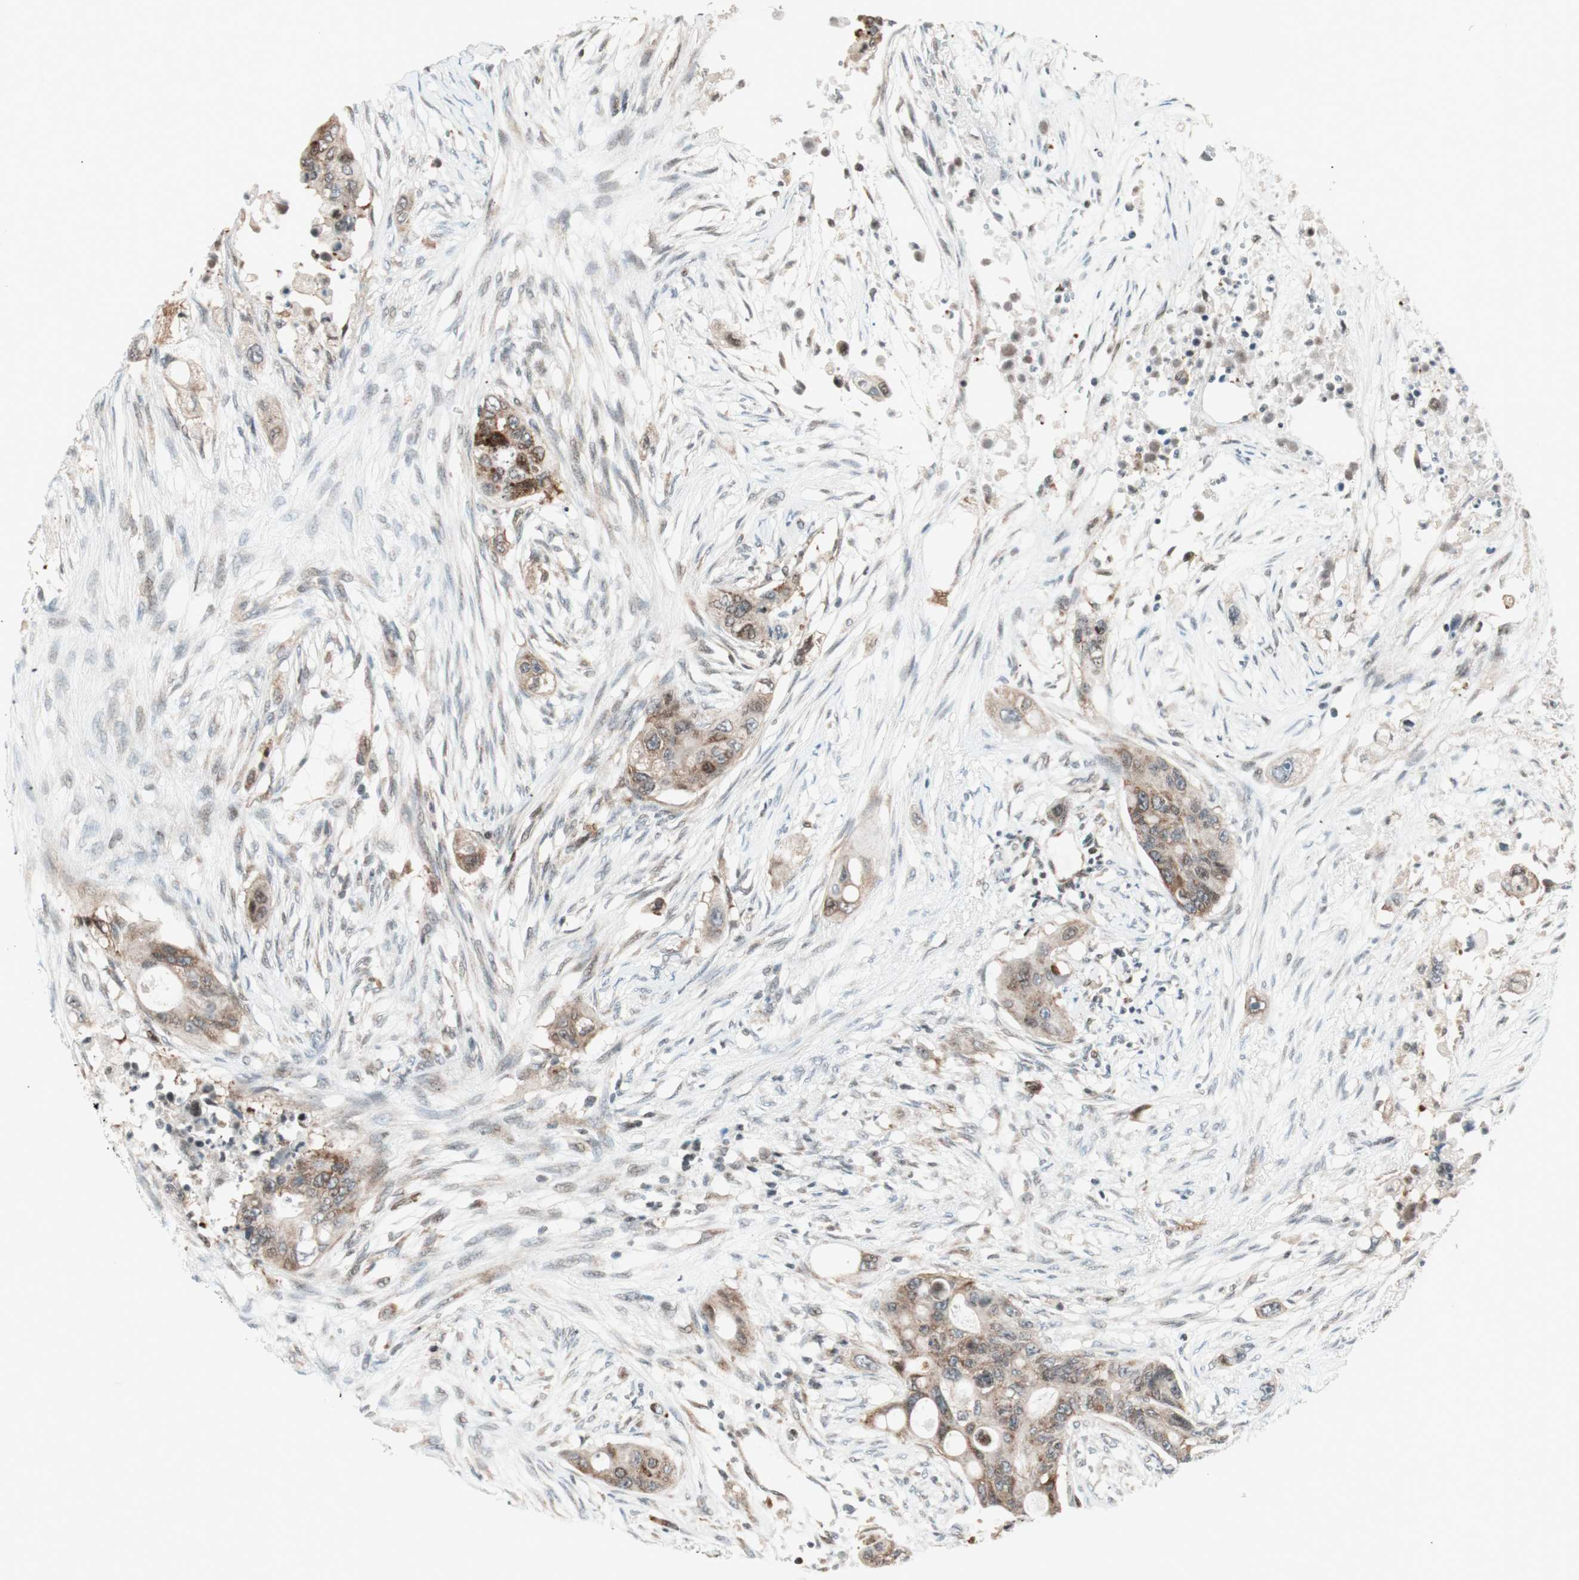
{"staining": {"intensity": "weak", "quantity": ">75%", "location": "cytoplasmic/membranous"}, "tissue": "colorectal cancer", "cell_type": "Tumor cells", "image_type": "cancer", "snomed": [{"axis": "morphology", "description": "Adenocarcinoma, NOS"}, {"axis": "topography", "description": "Colon"}], "caption": "A micrograph showing weak cytoplasmic/membranous positivity in about >75% of tumor cells in colorectal cancer, as visualized by brown immunohistochemical staining.", "gene": "TPT1", "patient": {"sex": "female", "age": 57}}